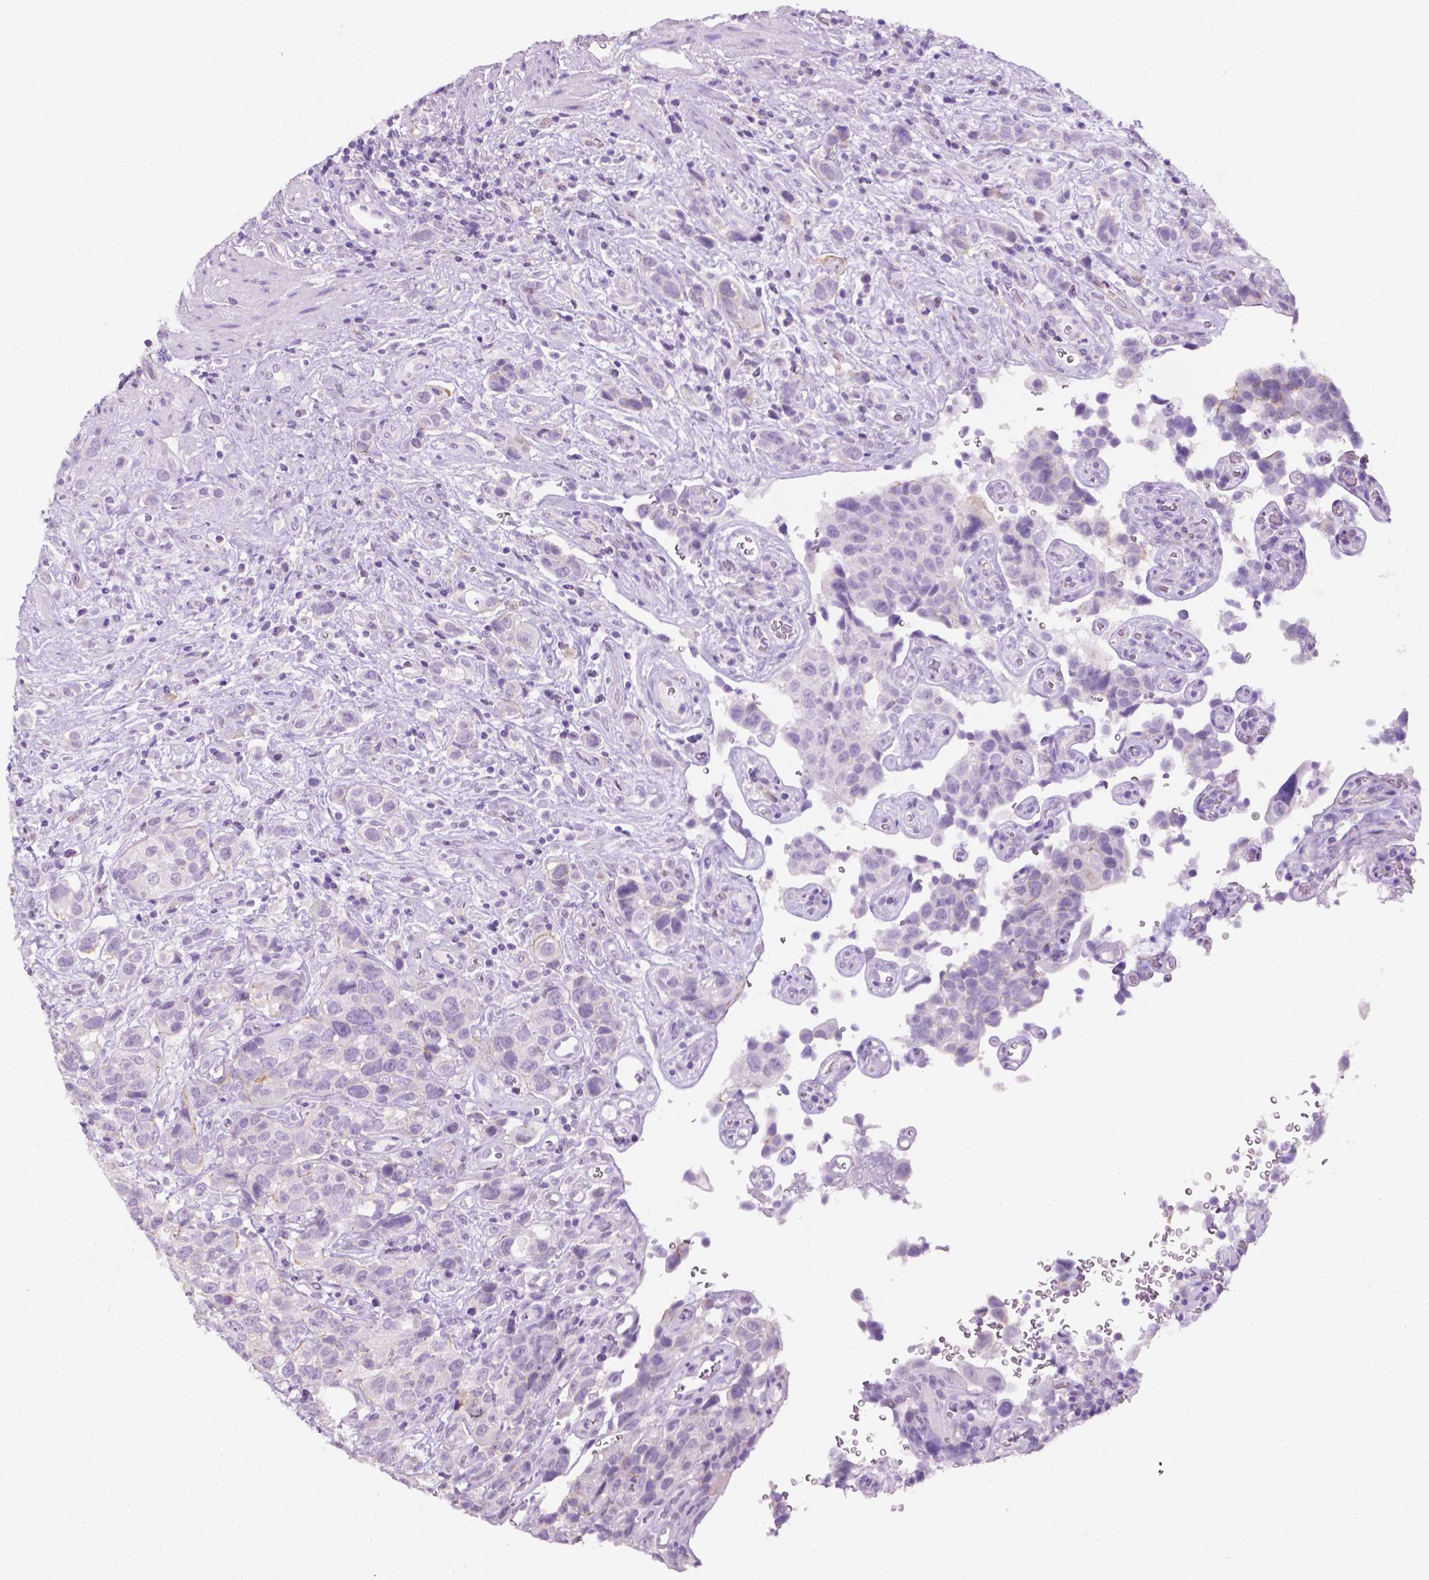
{"staining": {"intensity": "negative", "quantity": "none", "location": "none"}, "tissue": "urothelial cancer", "cell_type": "Tumor cells", "image_type": "cancer", "snomed": [{"axis": "morphology", "description": "Urothelial carcinoma, High grade"}, {"axis": "topography", "description": "Urinary bladder"}], "caption": "IHC of human high-grade urothelial carcinoma exhibits no staining in tumor cells.", "gene": "PHGR1", "patient": {"sex": "female", "age": 58}}